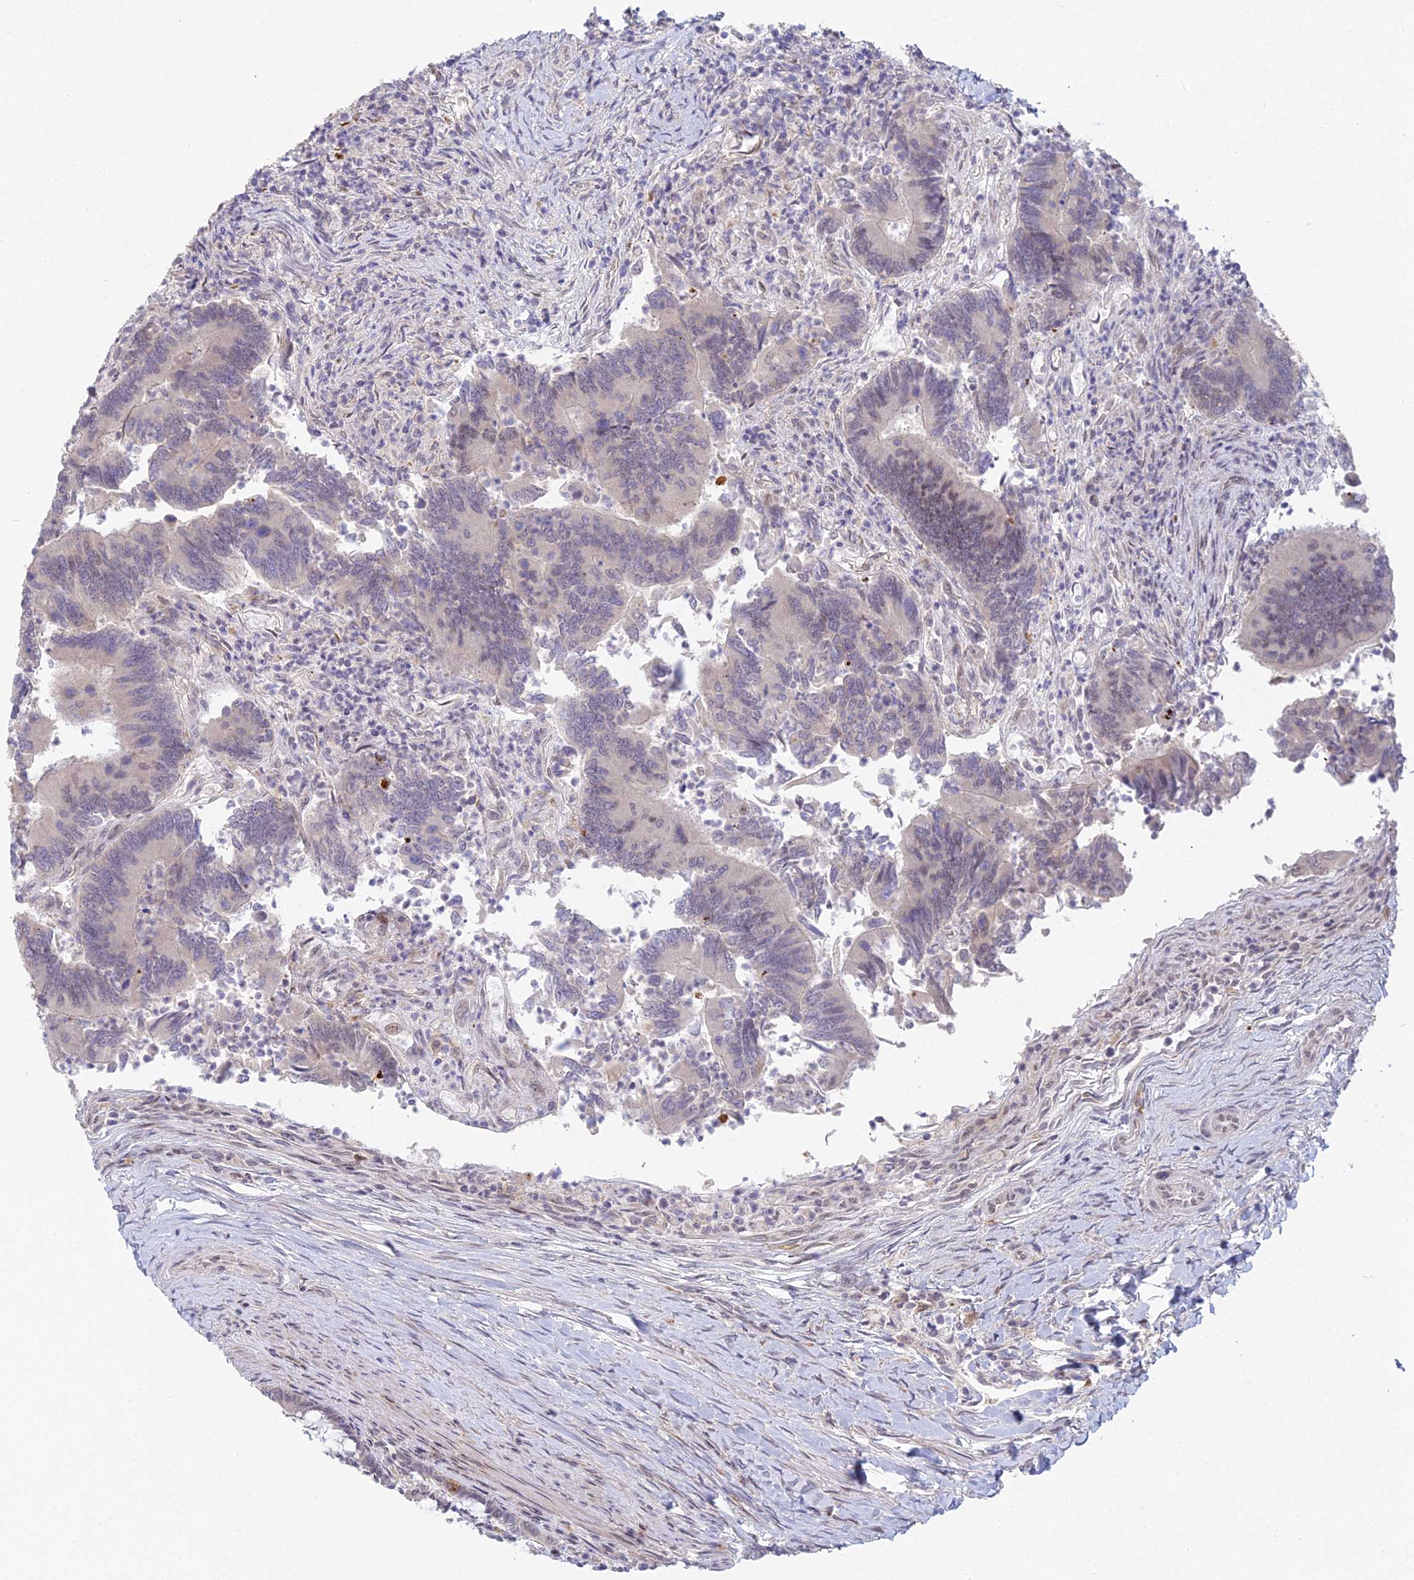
{"staining": {"intensity": "weak", "quantity": "25%-75%", "location": "nuclear"}, "tissue": "colorectal cancer", "cell_type": "Tumor cells", "image_type": "cancer", "snomed": [{"axis": "morphology", "description": "Adenocarcinoma, NOS"}, {"axis": "topography", "description": "Colon"}], "caption": "Colorectal cancer tissue shows weak nuclear positivity in approximately 25%-75% of tumor cells, visualized by immunohistochemistry.", "gene": "ABHD17A", "patient": {"sex": "female", "age": 67}}